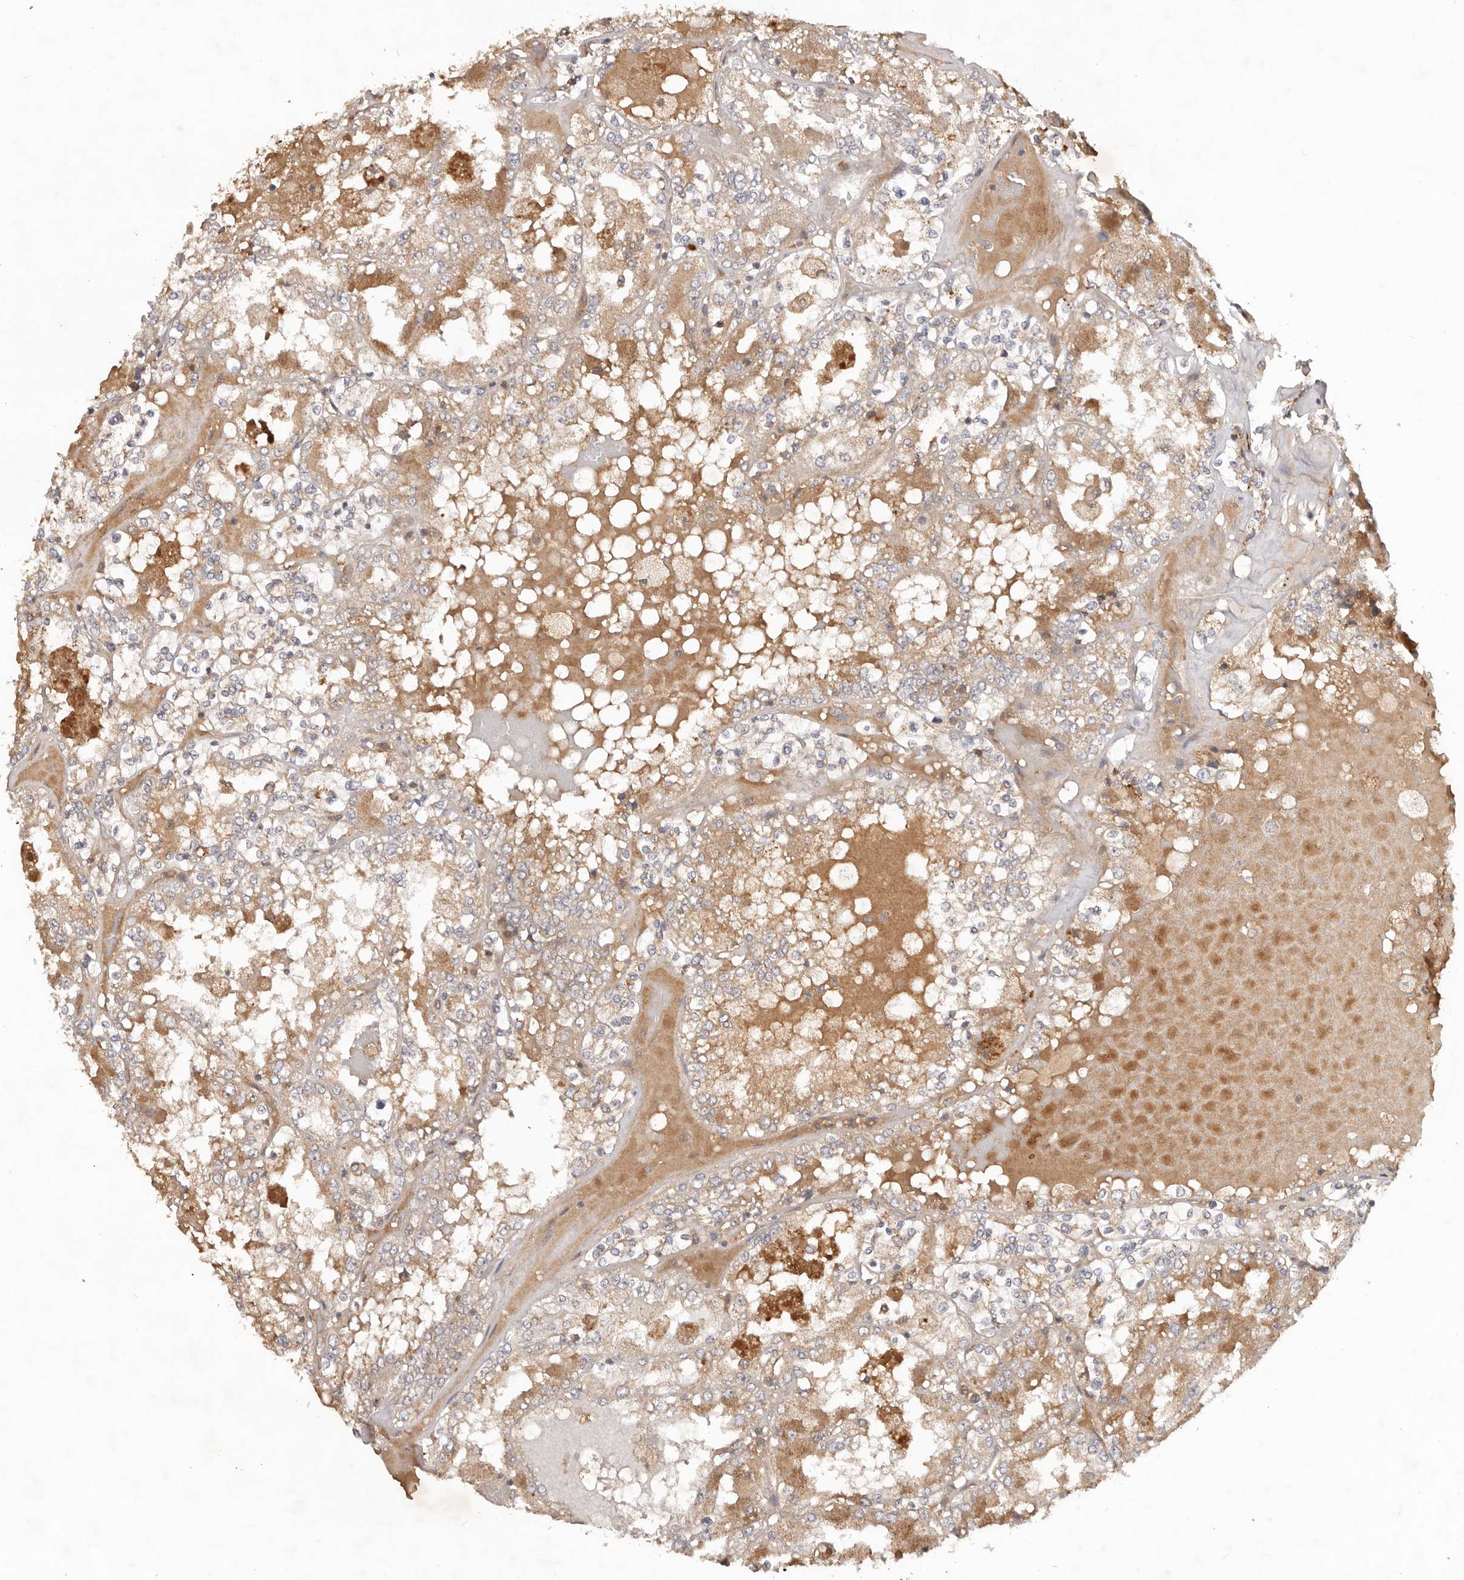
{"staining": {"intensity": "moderate", "quantity": "<25%", "location": "cytoplasmic/membranous"}, "tissue": "renal cancer", "cell_type": "Tumor cells", "image_type": "cancer", "snomed": [{"axis": "morphology", "description": "Adenocarcinoma, NOS"}, {"axis": "topography", "description": "Kidney"}], "caption": "Renal cancer (adenocarcinoma) was stained to show a protein in brown. There is low levels of moderate cytoplasmic/membranous expression in about <25% of tumor cells.", "gene": "PKIB", "patient": {"sex": "female", "age": 56}}